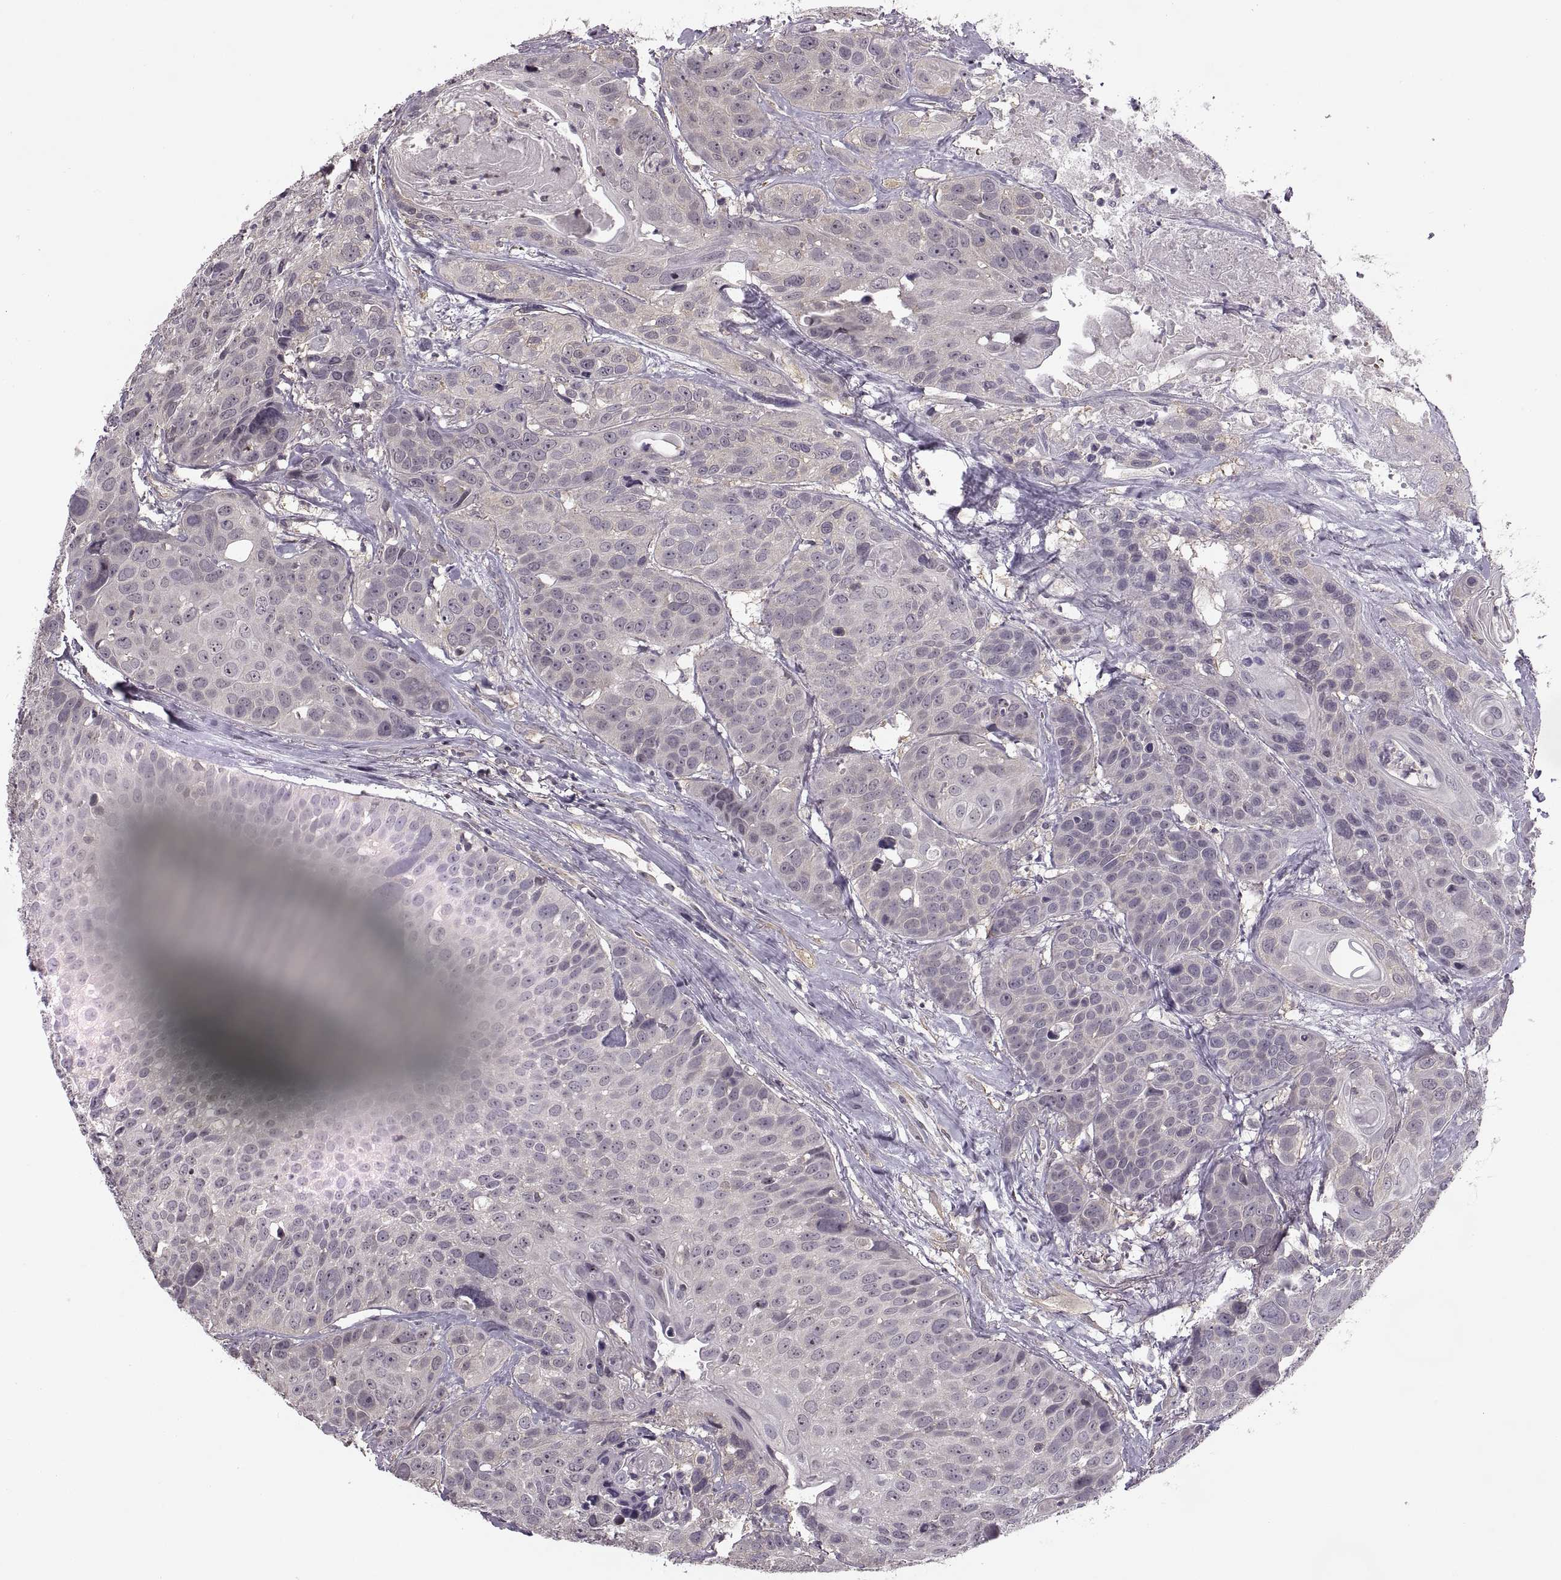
{"staining": {"intensity": "negative", "quantity": "none", "location": "none"}, "tissue": "head and neck cancer", "cell_type": "Tumor cells", "image_type": "cancer", "snomed": [{"axis": "morphology", "description": "Squamous cell carcinoma, NOS"}, {"axis": "topography", "description": "Oral tissue"}, {"axis": "topography", "description": "Head-Neck"}], "caption": "The histopathology image reveals no significant positivity in tumor cells of head and neck squamous cell carcinoma.", "gene": "LUZP2", "patient": {"sex": "male", "age": 56}}